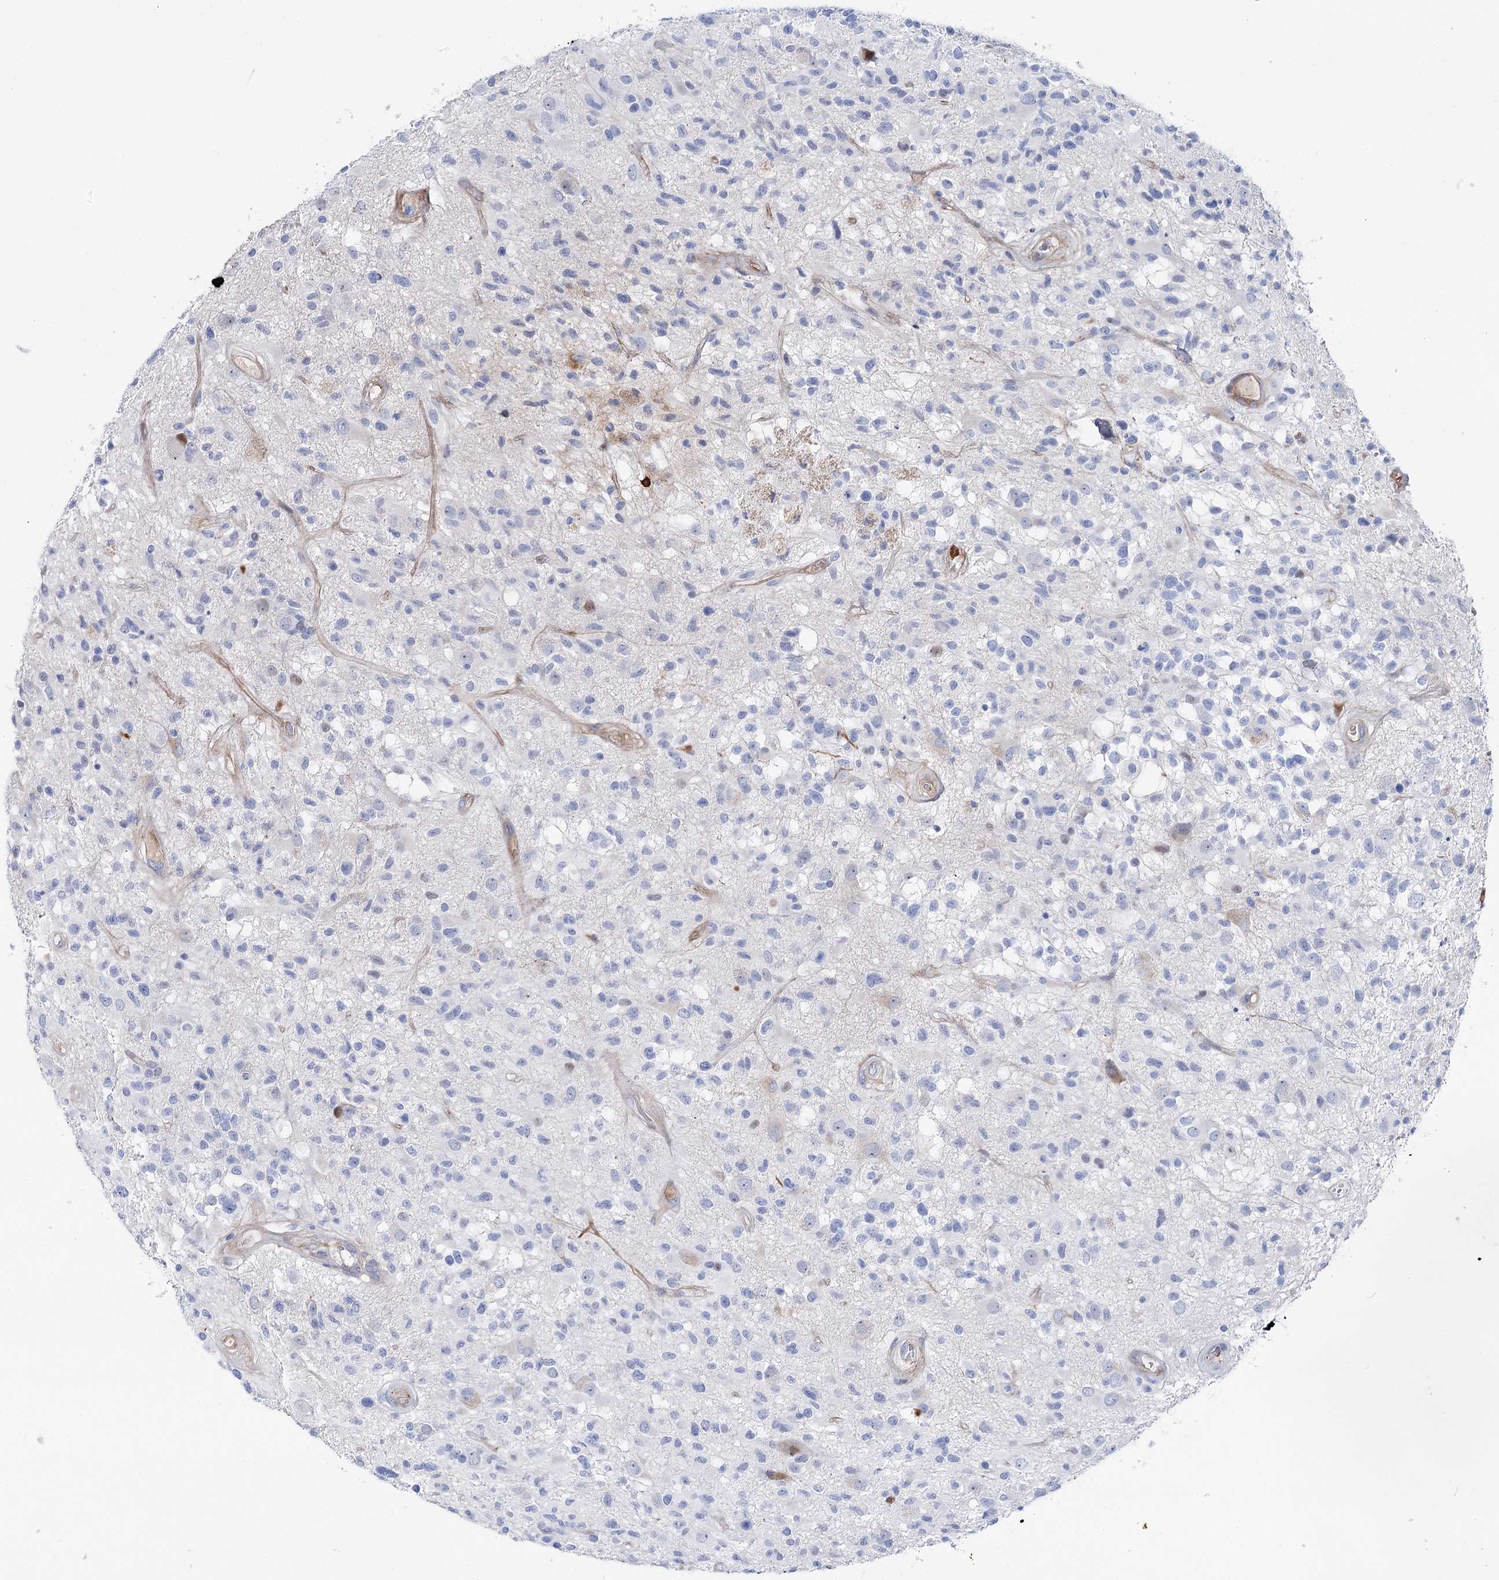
{"staining": {"intensity": "negative", "quantity": "none", "location": "none"}, "tissue": "glioma", "cell_type": "Tumor cells", "image_type": "cancer", "snomed": [{"axis": "morphology", "description": "Glioma, malignant, High grade"}, {"axis": "morphology", "description": "Glioblastoma, NOS"}, {"axis": "topography", "description": "Brain"}], "caption": "This is an immunohistochemistry (IHC) histopathology image of glioma. There is no expression in tumor cells.", "gene": "ANKRD23", "patient": {"sex": "male", "age": 60}}